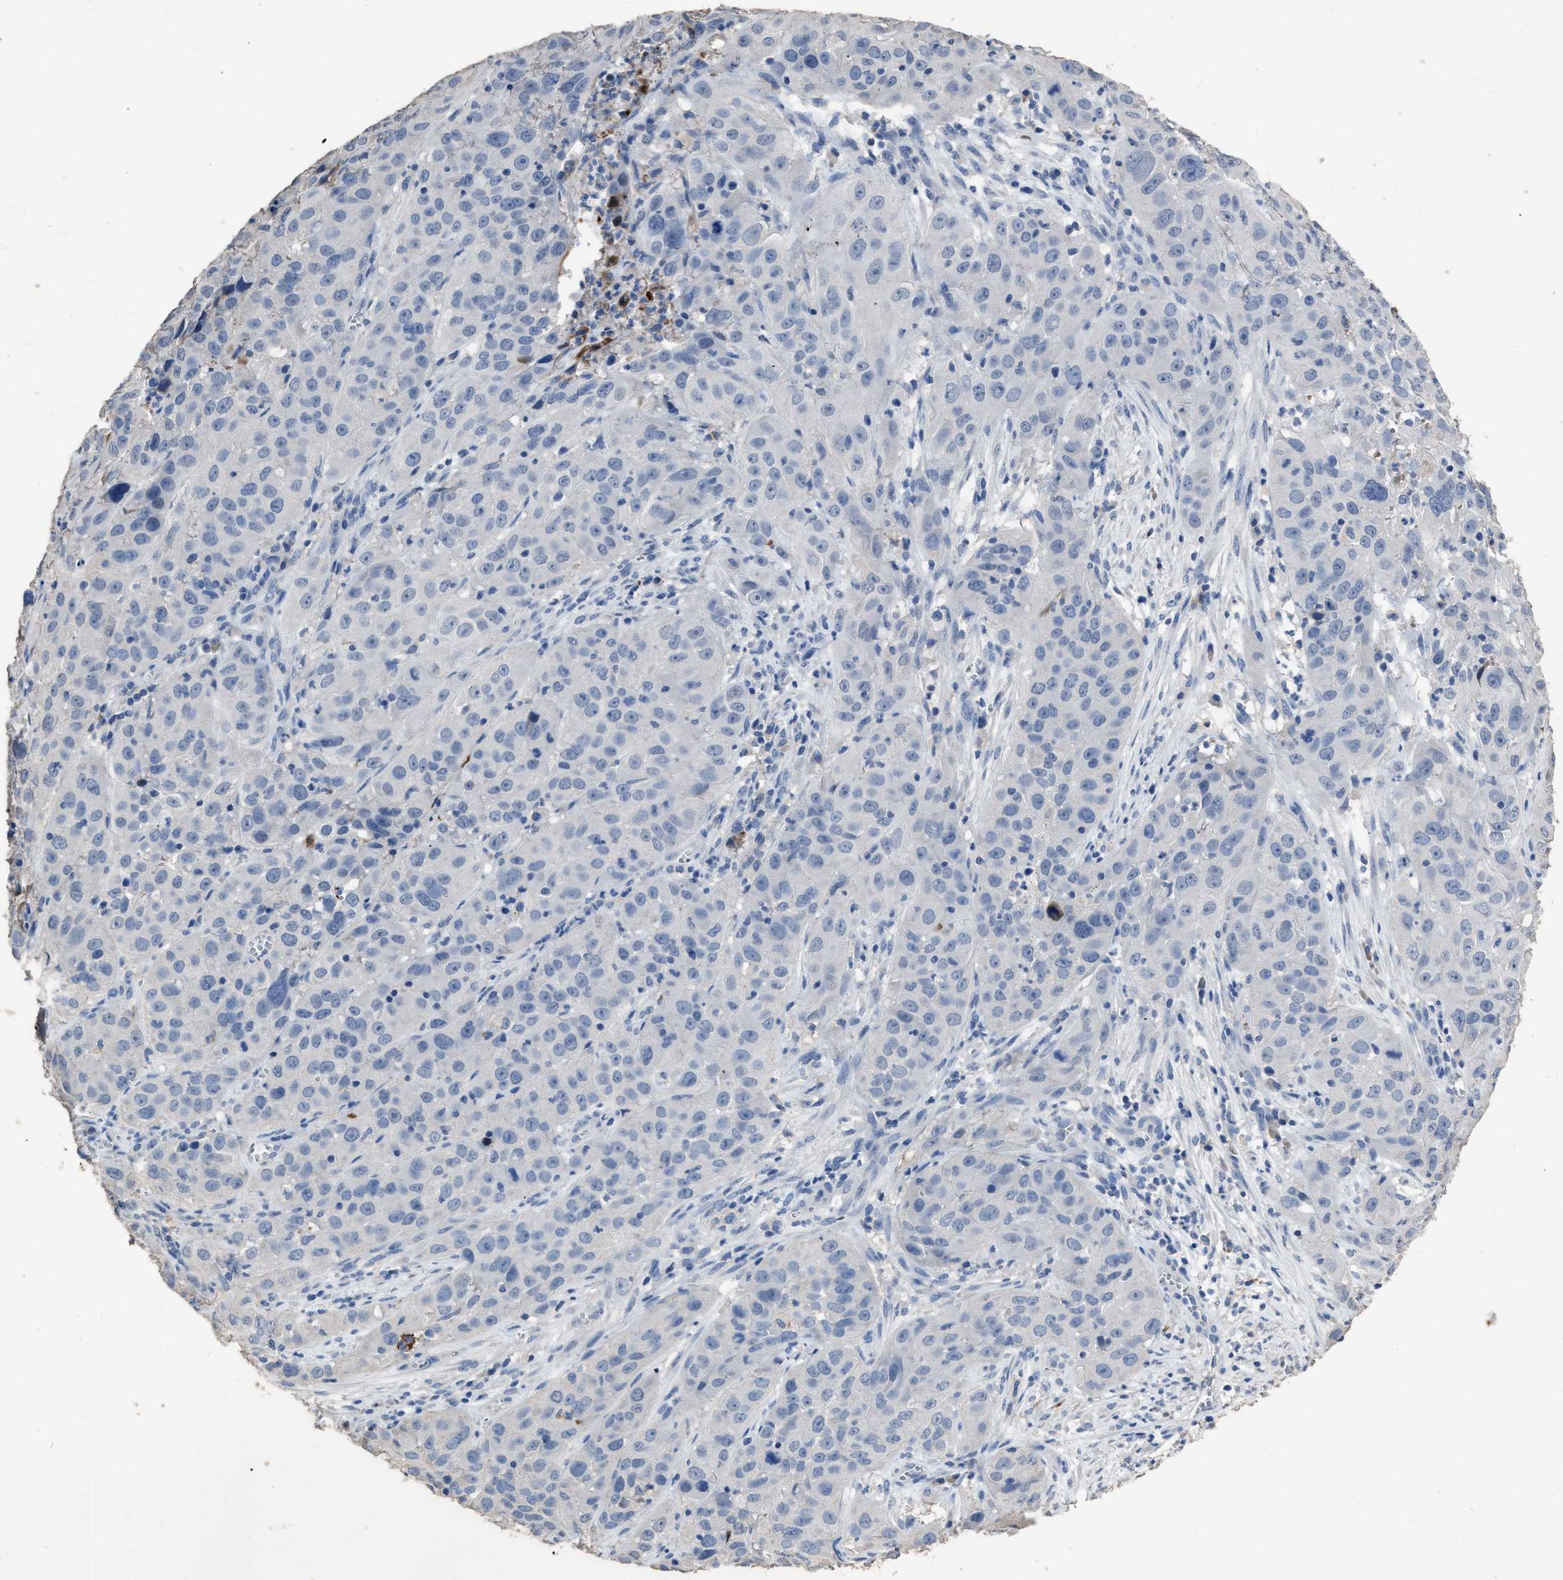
{"staining": {"intensity": "negative", "quantity": "none", "location": "none"}, "tissue": "cervical cancer", "cell_type": "Tumor cells", "image_type": "cancer", "snomed": [{"axis": "morphology", "description": "Squamous cell carcinoma, NOS"}, {"axis": "topography", "description": "Cervix"}], "caption": "An immunohistochemistry (IHC) histopathology image of cervical cancer is shown. There is no staining in tumor cells of cervical cancer. Nuclei are stained in blue.", "gene": "HABP2", "patient": {"sex": "female", "age": 32}}